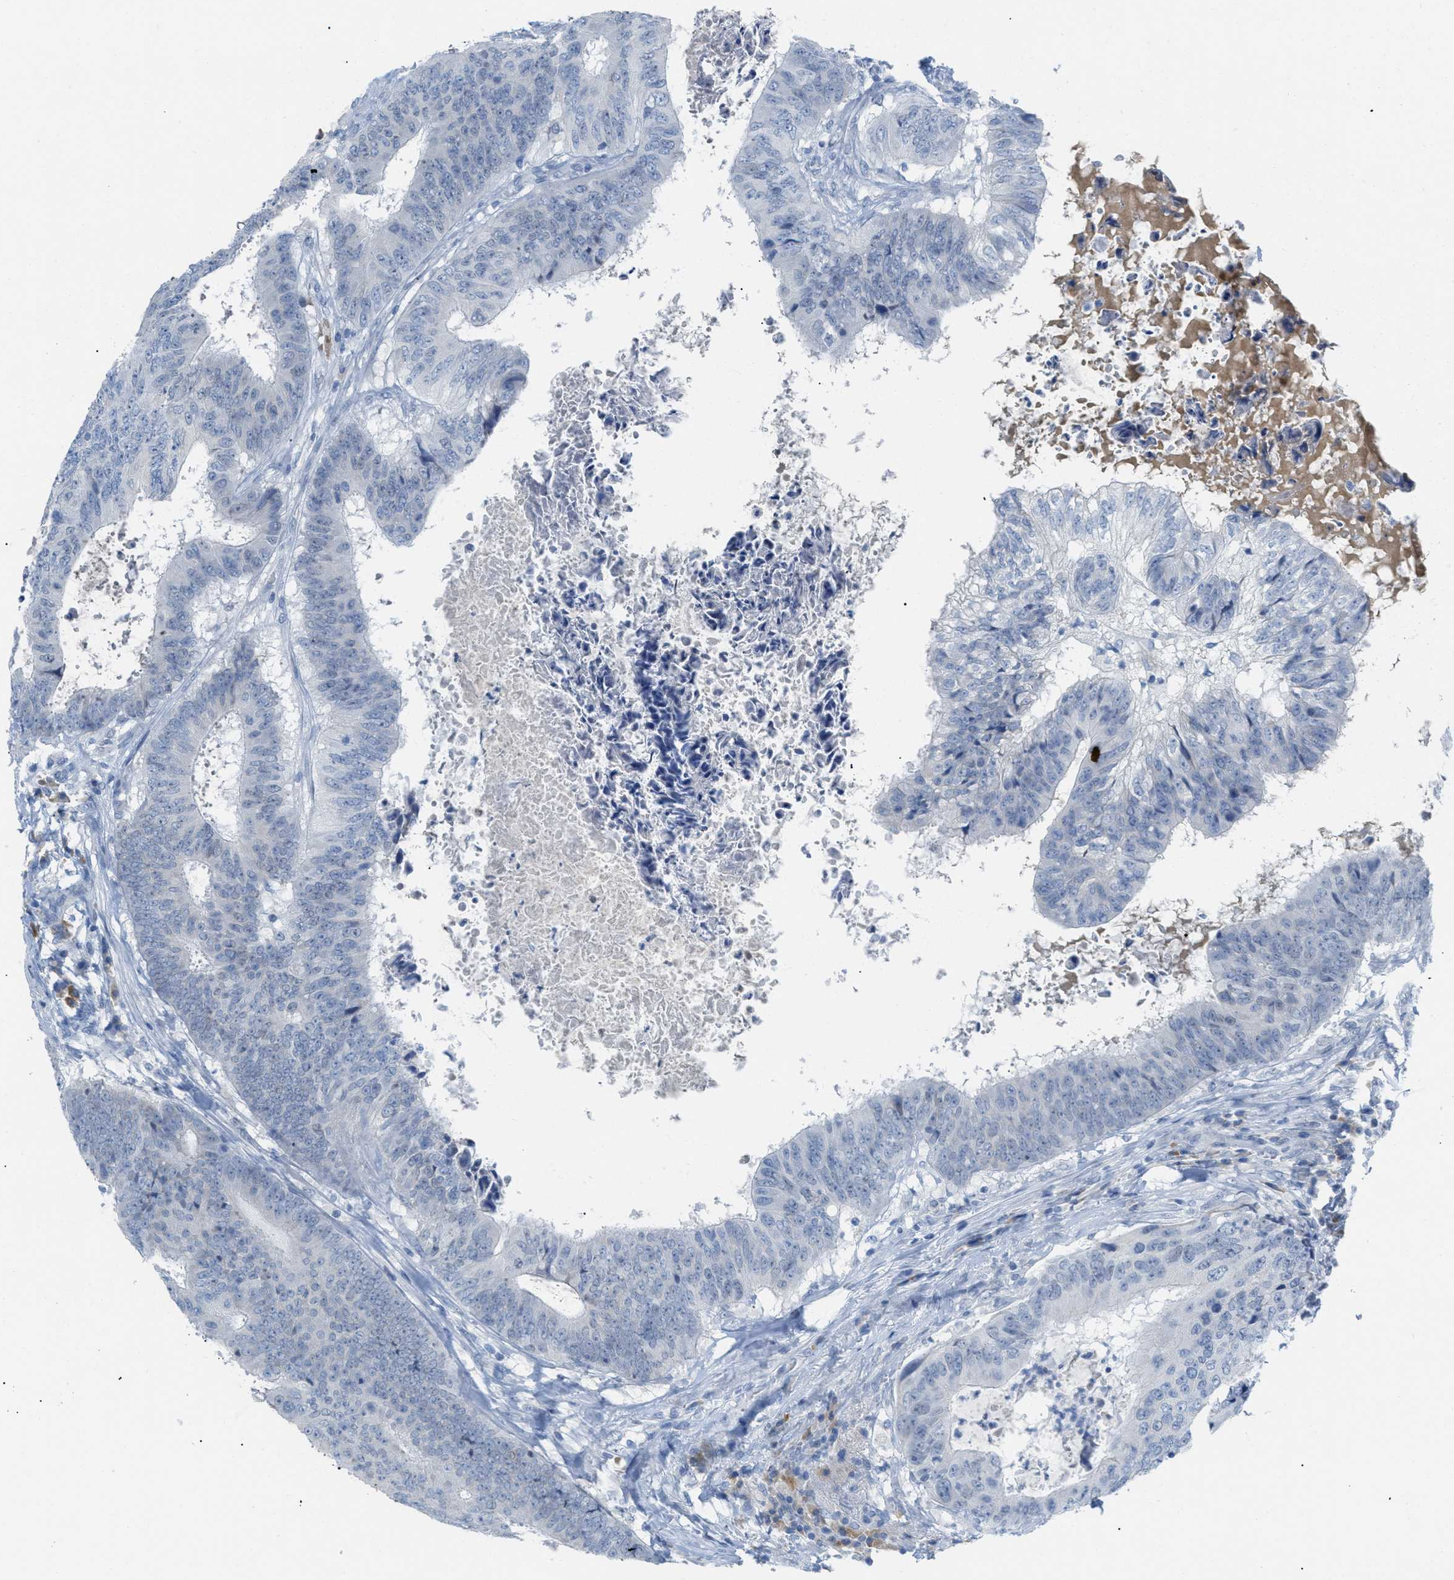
{"staining": {"intensity": "weak", "quantity": "<25%", "location": "nuclear"}, "tissue": "colorectal cancer", "cell_type": "Tumor cells", "image_type": "cancer", "snomed": [{"axis": "morphology", "description": "Adenocarcinoma, NOS"}, {"axis": "topography", "description": "Rectum"}], "caption": "The immunohistochemistry micrograph has no significant staining in tumor cells of colorectal adenocarcinoma tissue.", "gene": "HSF2", "patient": {"sex": "male", "age": 72}}